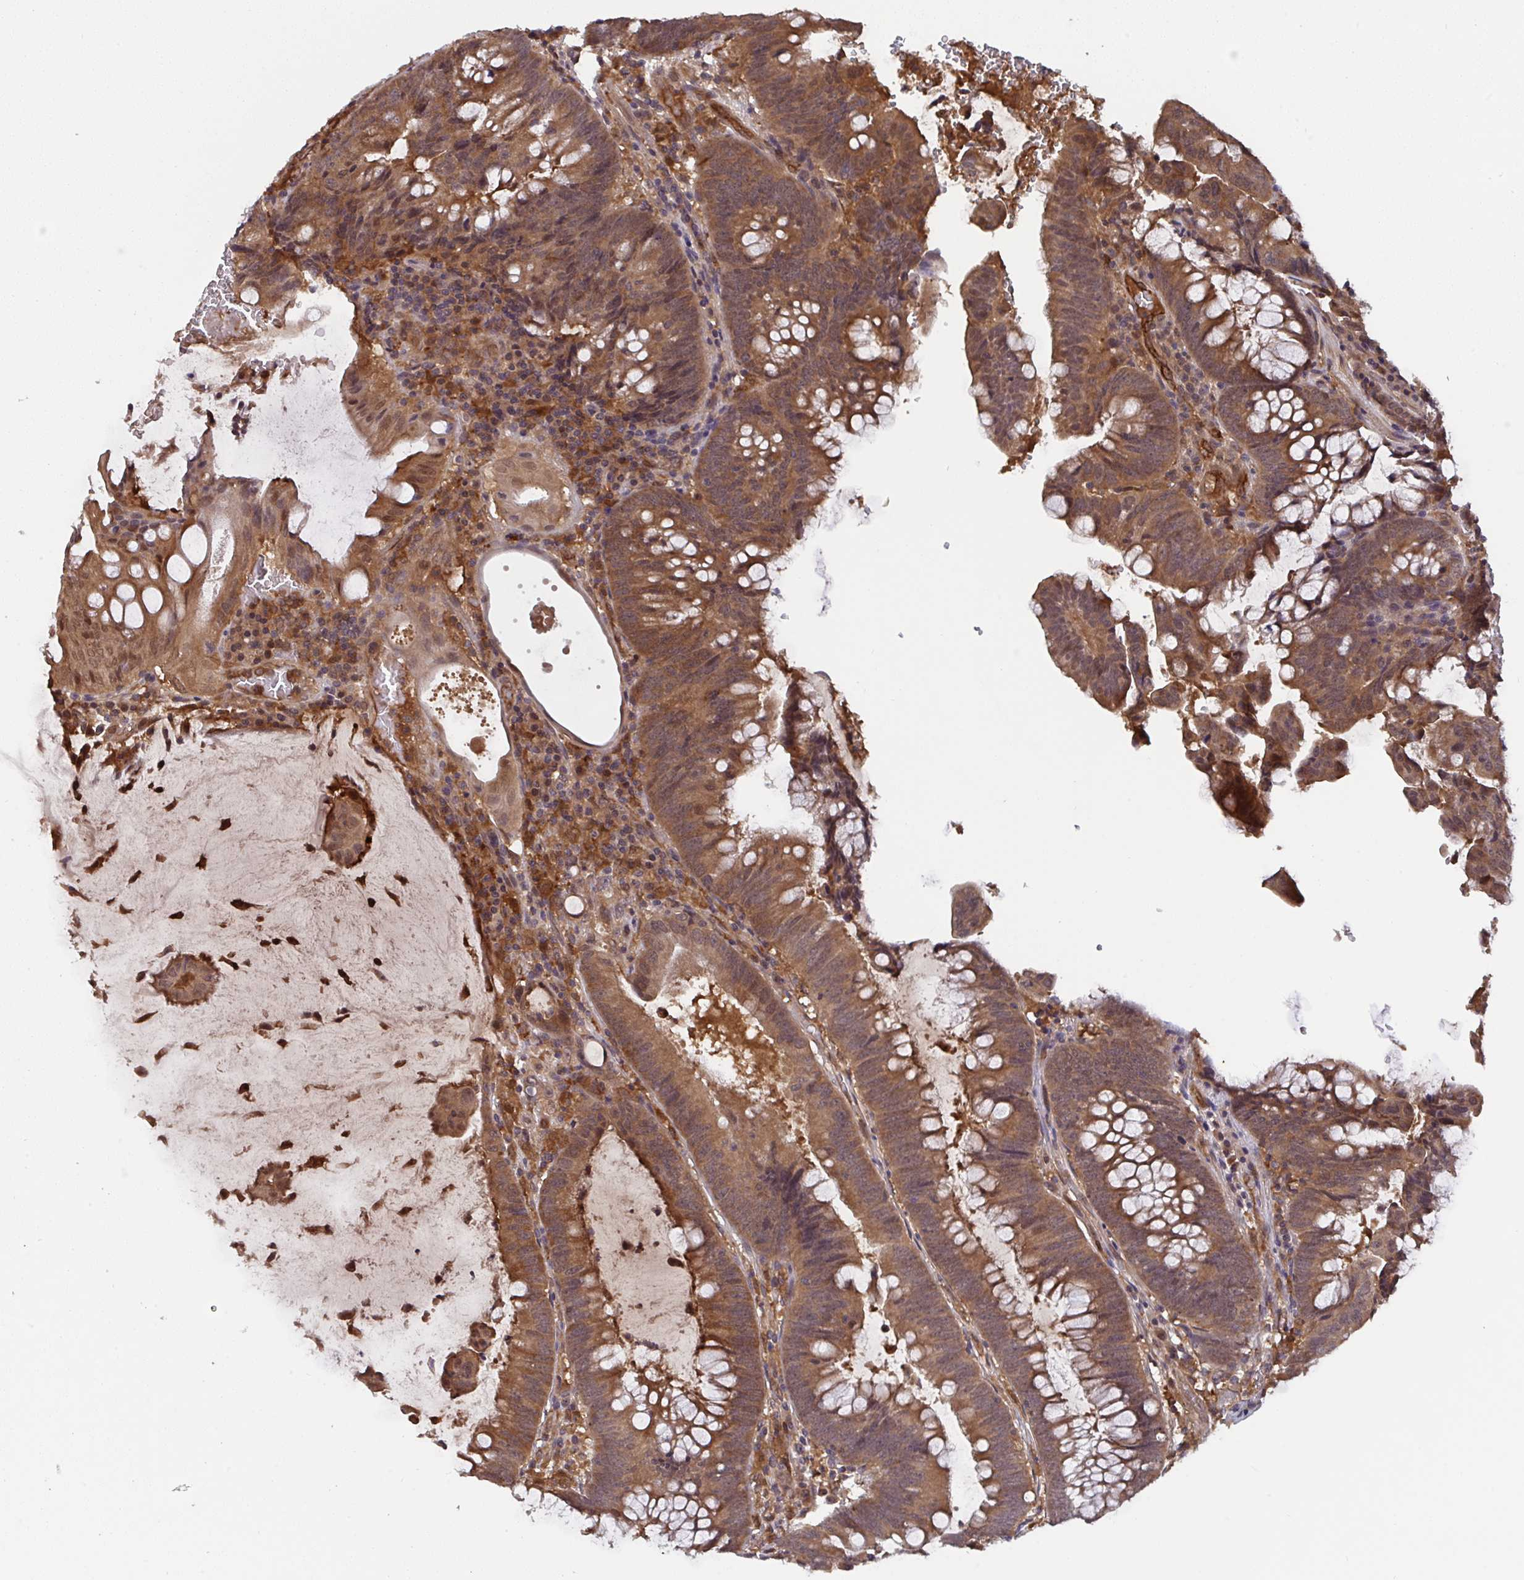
{"staining": {"intensity": "moderate", "quantity": ">75%", "location": "cytoplasmic/membranous,nuclear"}, "tissue": "colorectal cancer", "cell_type": "Tumor cells", "image_type": "cancer", "snomed": [{"axis": "morphology", "description": "Adenocarcinoma, NOS"}, {"axis": "topography", "description": "Colon"}], "caption": "This image reveals immunohistochemistry (IHC) staining of colorectal adenocarcinoma, with medium moderate cytoplasmic/membranous and nuclear expression in about >75% of tumor cells.", "gene": "TIGAR", "patient": {"sex": "male", "age": 62}}